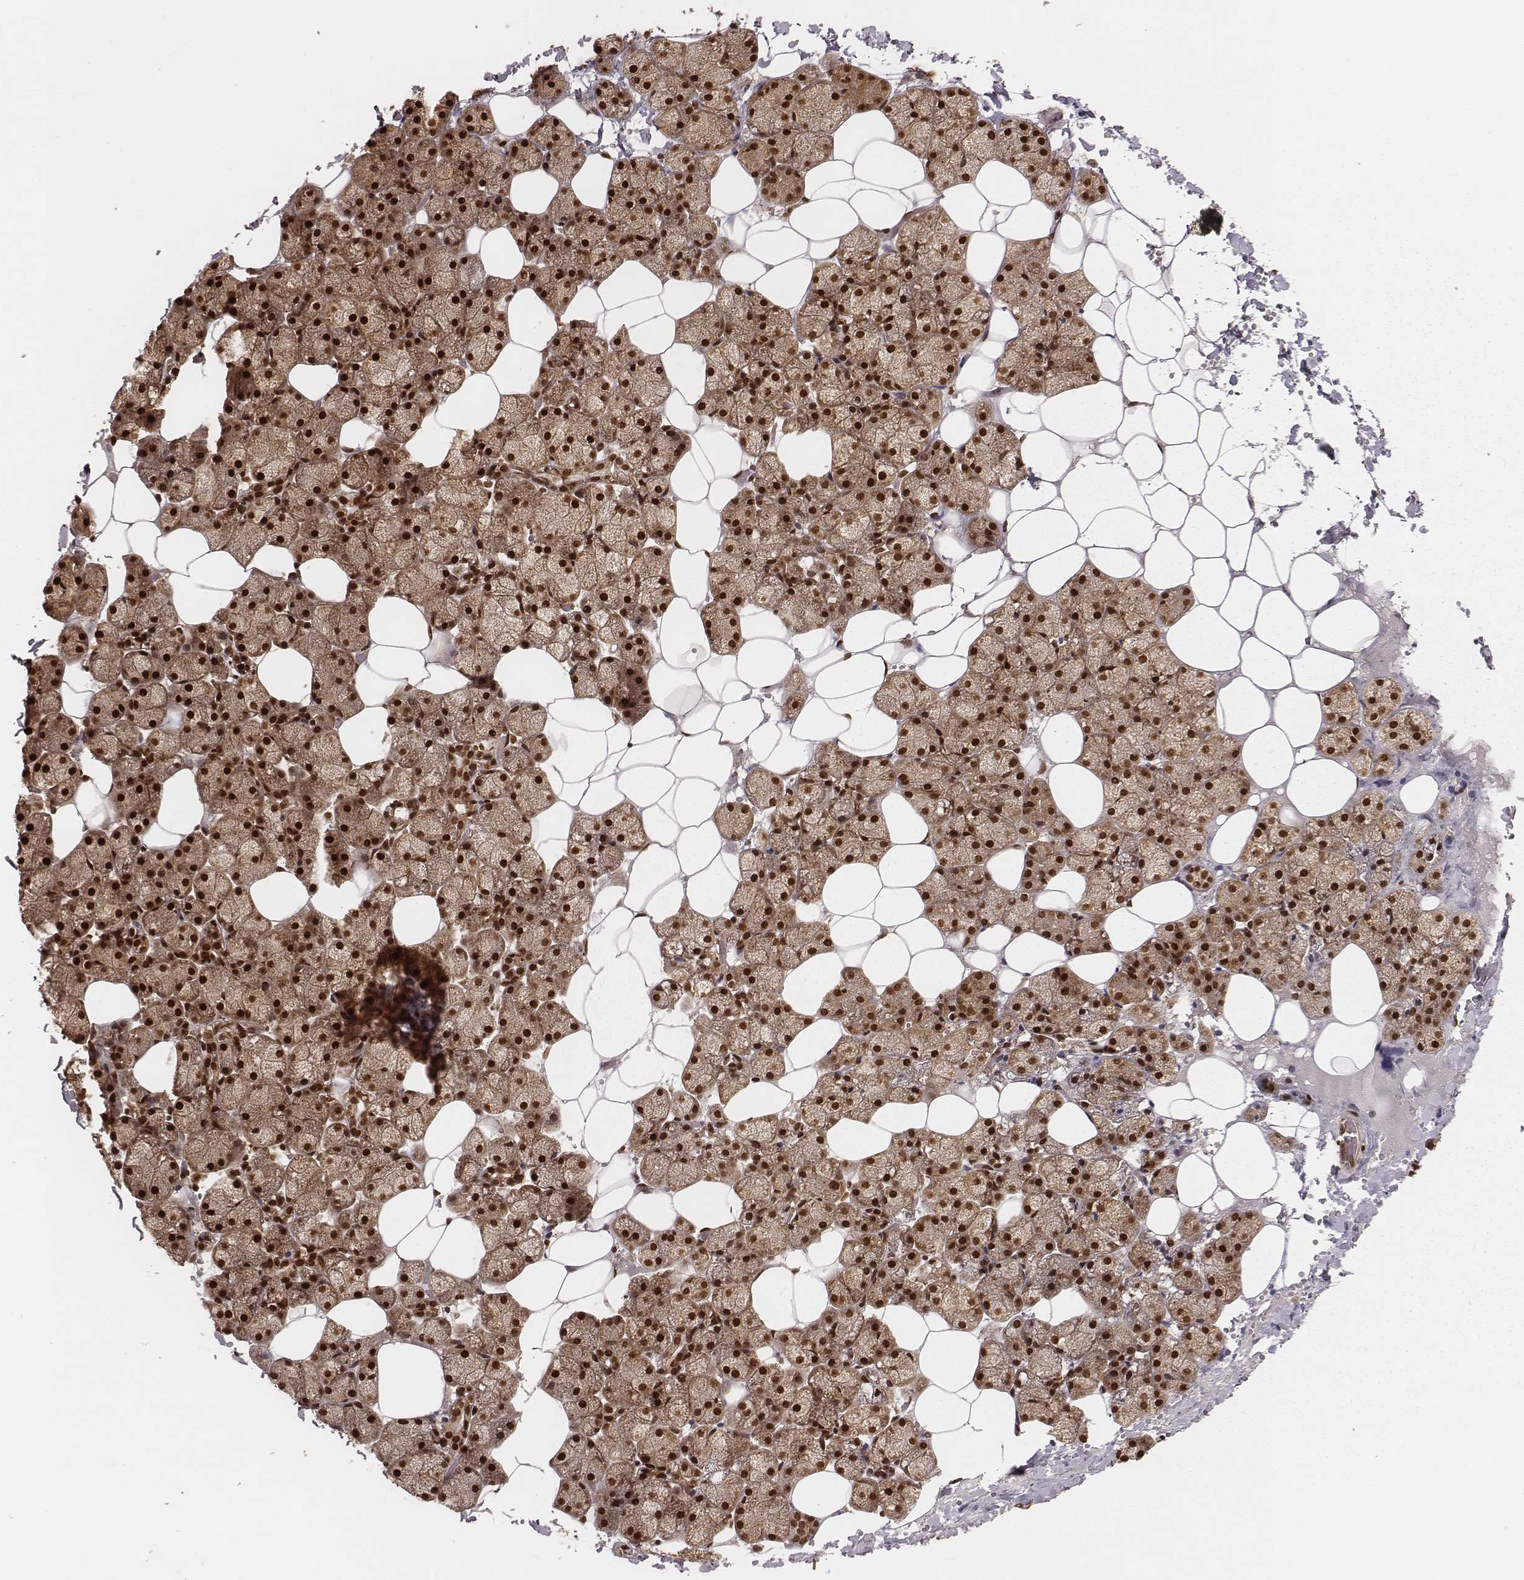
{"staining": {"intensity": "strong", "quantity": ">75%", "location": "cytoplasmic/membranous,nuclear"}, "tissue": "salivary gland", "cell_type": "Glandular cells", "image_type": "normal", "snomed": [{"axis": "morphology", "description": "Normal tissue, NOS"}, {"axis": "topography", "description": "Salivary gland"}], "caption": "Immunohistochemistry image of unremarkable human salivary gland stained for a protein (brown), which displays high levels of strong cytoplasmic/membranous,nuclear positivity in about >75% of glandular cells.", "gene": "NFX1", "patient": {"sex": "male", "age": 38}}